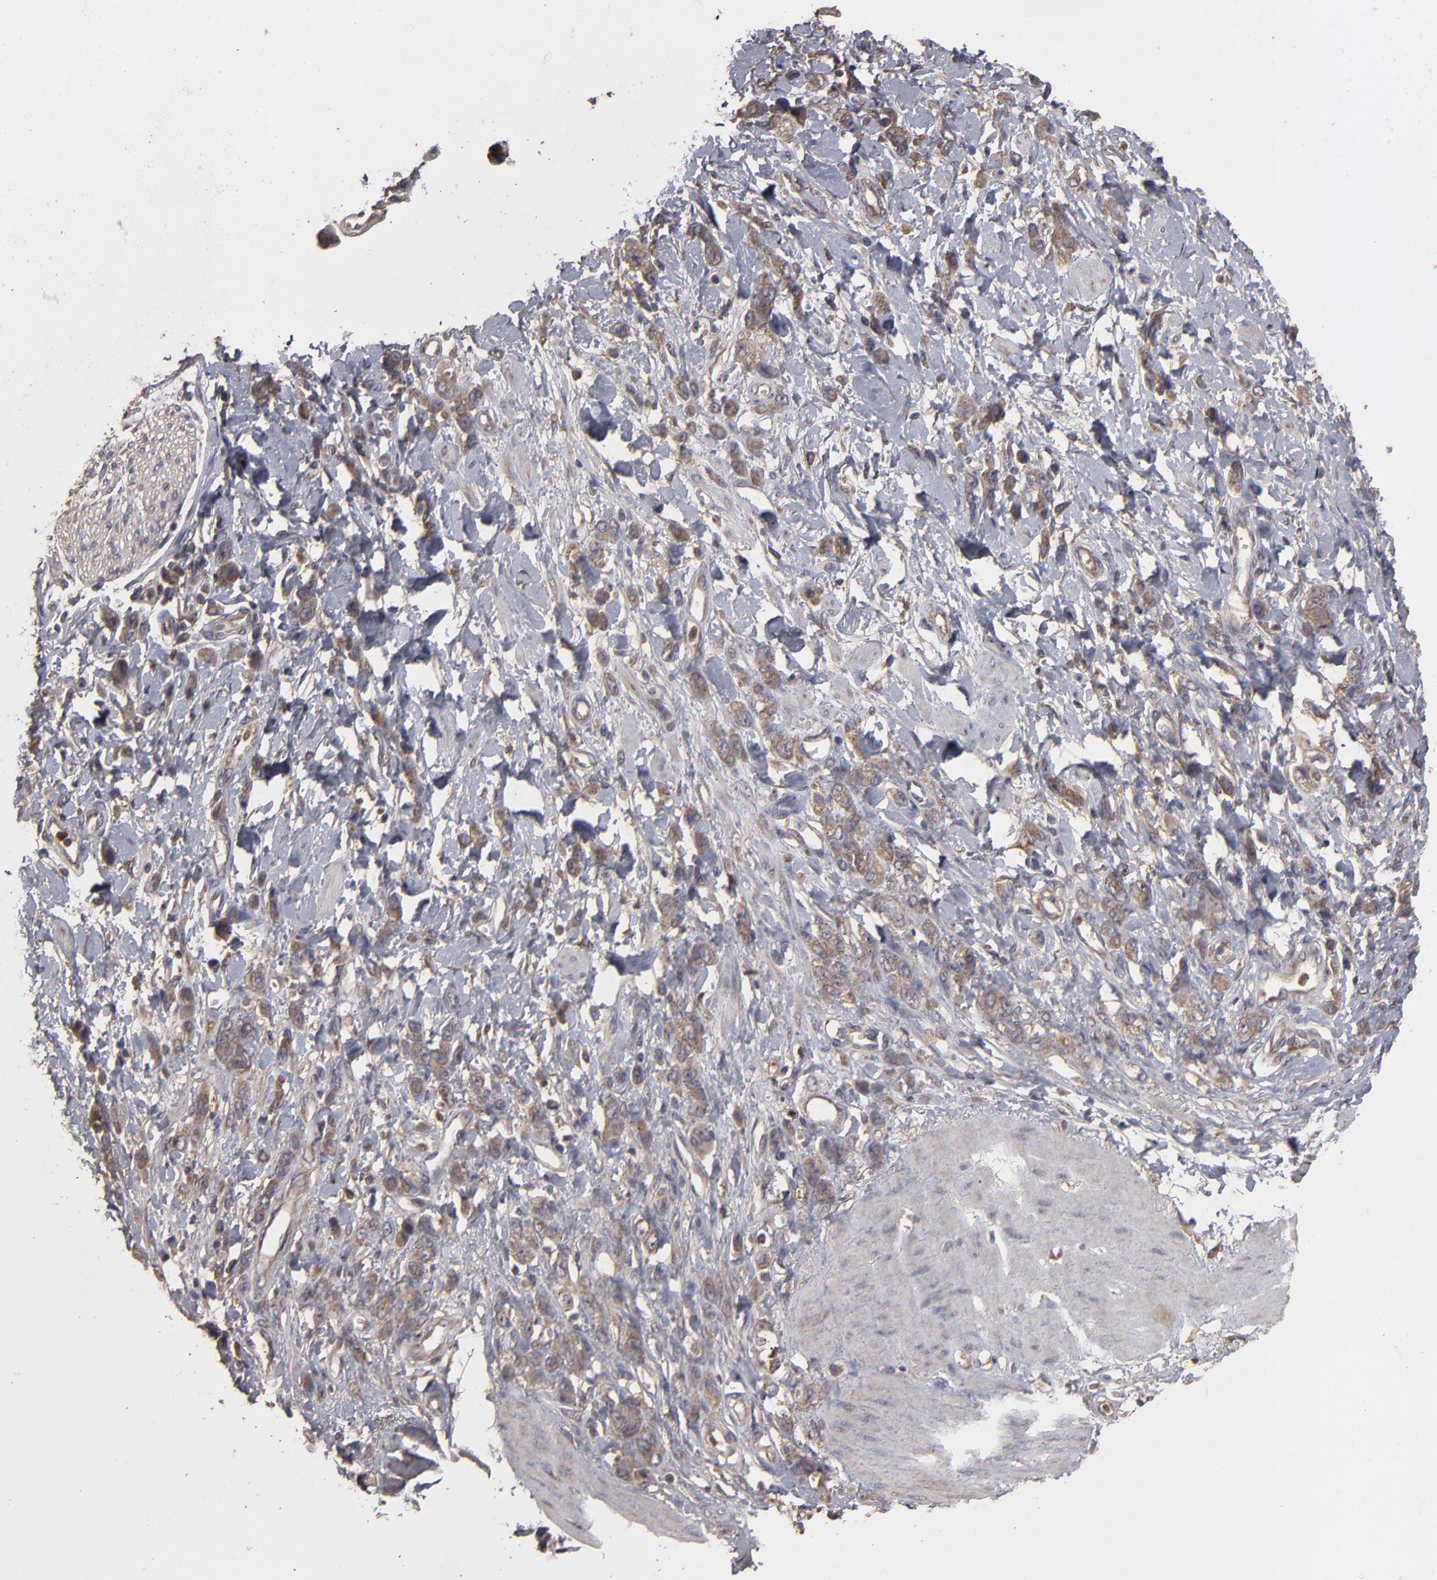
{"staining": {"intensity": "weak", "quantity": ">75%", "location": "cytoplasmic/membranous"}, "tissue": "stomach cancer", "cell_type": "Tumor cells", "image_type": "cancer", "snomed": [{"axis": "morphology", "description": "Normal tissue, NOS"}, {"axis": "morphology", "description": "Adenocarcinoma, NOS"}, {"axis": "topography", "description": "Stomach"}], "caption": "Adenocarcinoma (stomach) stained with a brown dye exhibits weak cytoplasmic/membranous positive expression in approximately >75% of tumor cells.", "gene": "MMP2", "patient": {"sex": "male", "age": 82}}